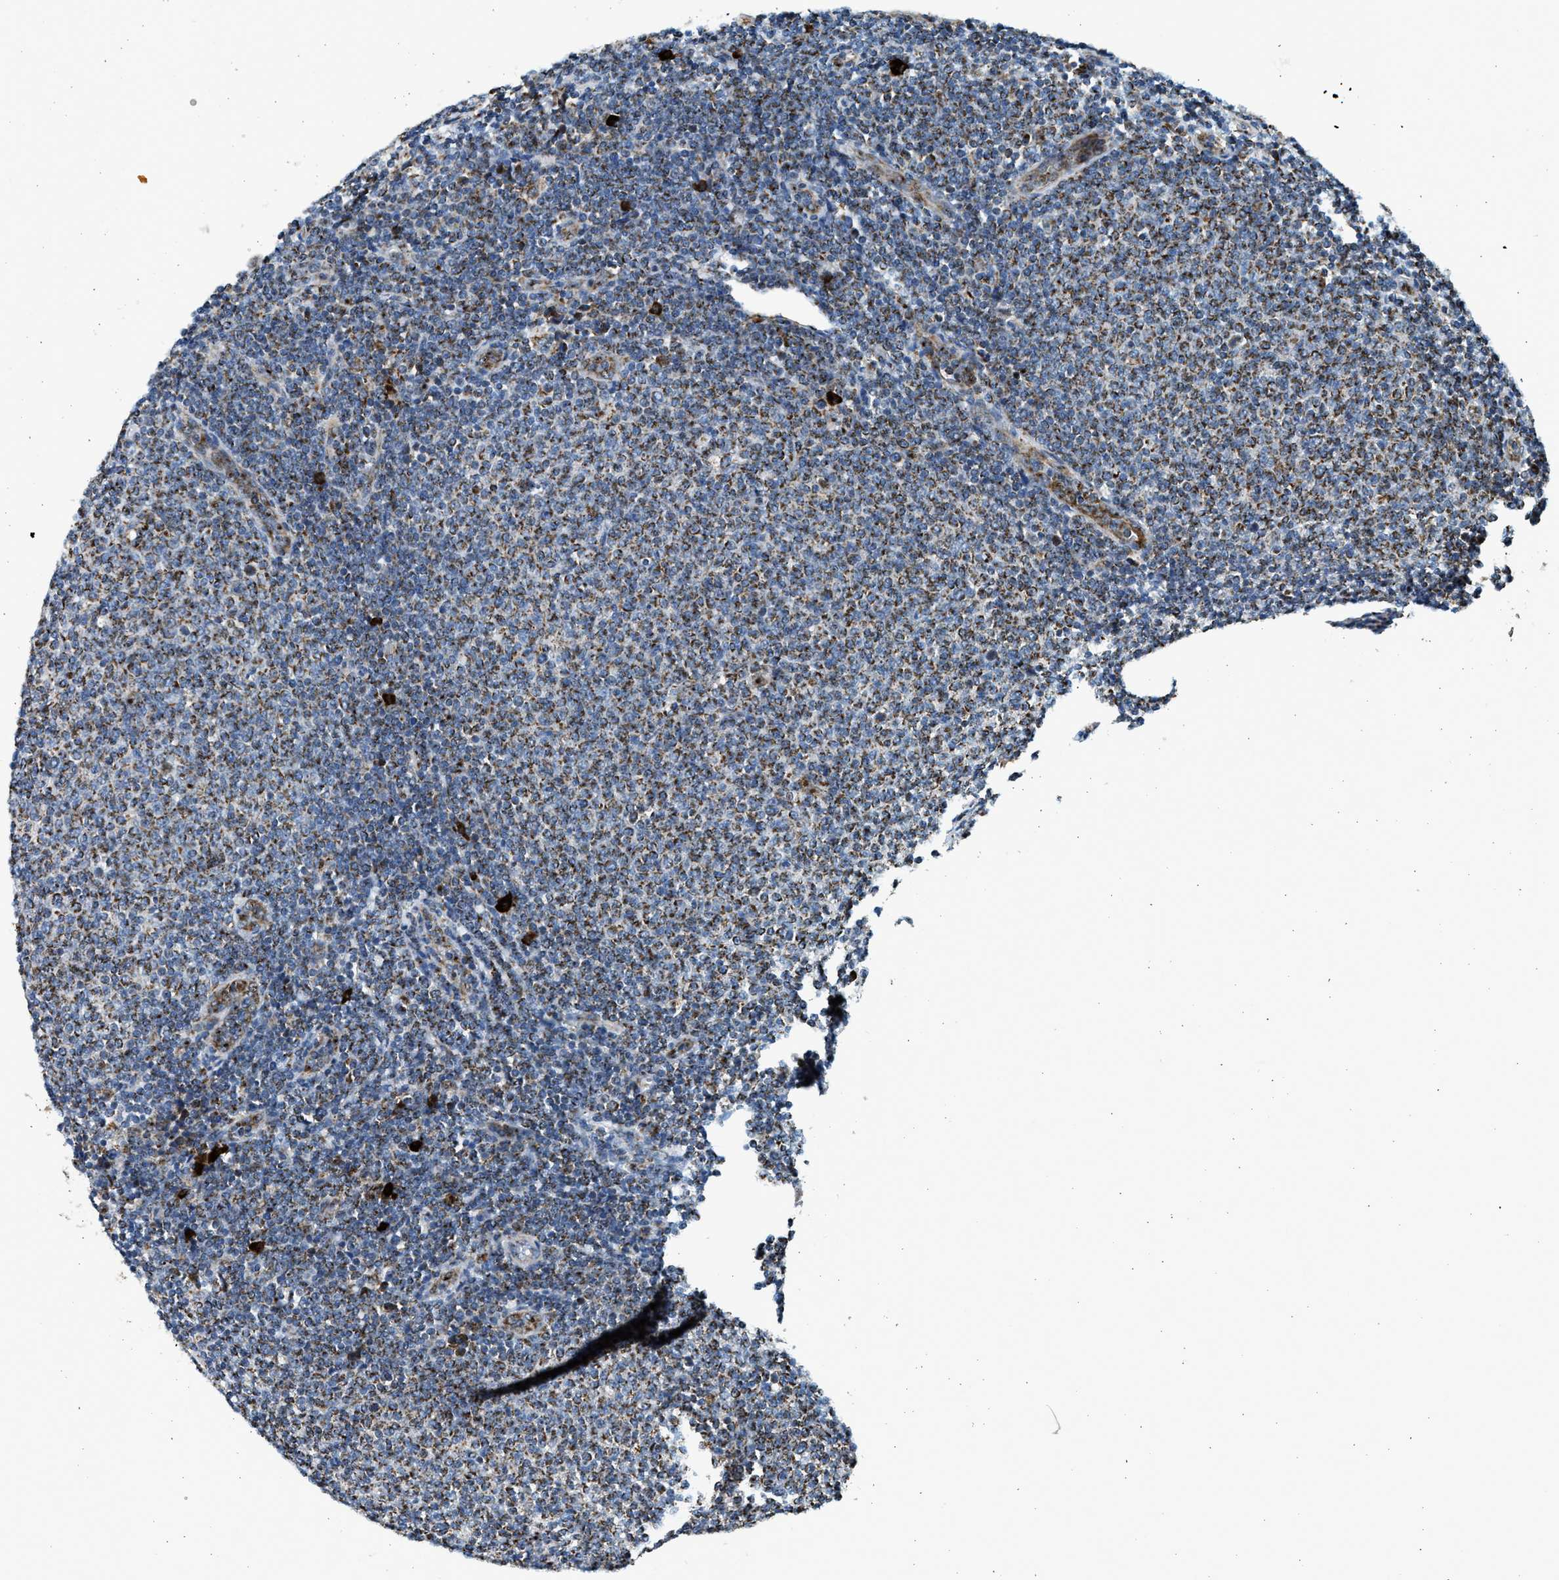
{"staining": {"intensity": "moderate", "quantity": ">75%", "location": "cytoplasmic/membranous"}, "tissue": "lymphoma", "cell_type": "Tumor cells", "image_type": "cancer", "snomed": [{"axis": "morphology", "description": "Malignant lymphoma, non-Hodgkin's type, Low grade"}, {"axis": "topography", "description": "Lymph node"}], "caption": "Protein expression analysis of lymphoma shows moderate cytoplasmic/membranous positivity in about >75% of tumor cells.", "gene": "KCNMB3", "patient": {"sex": "male", "age": 66}}